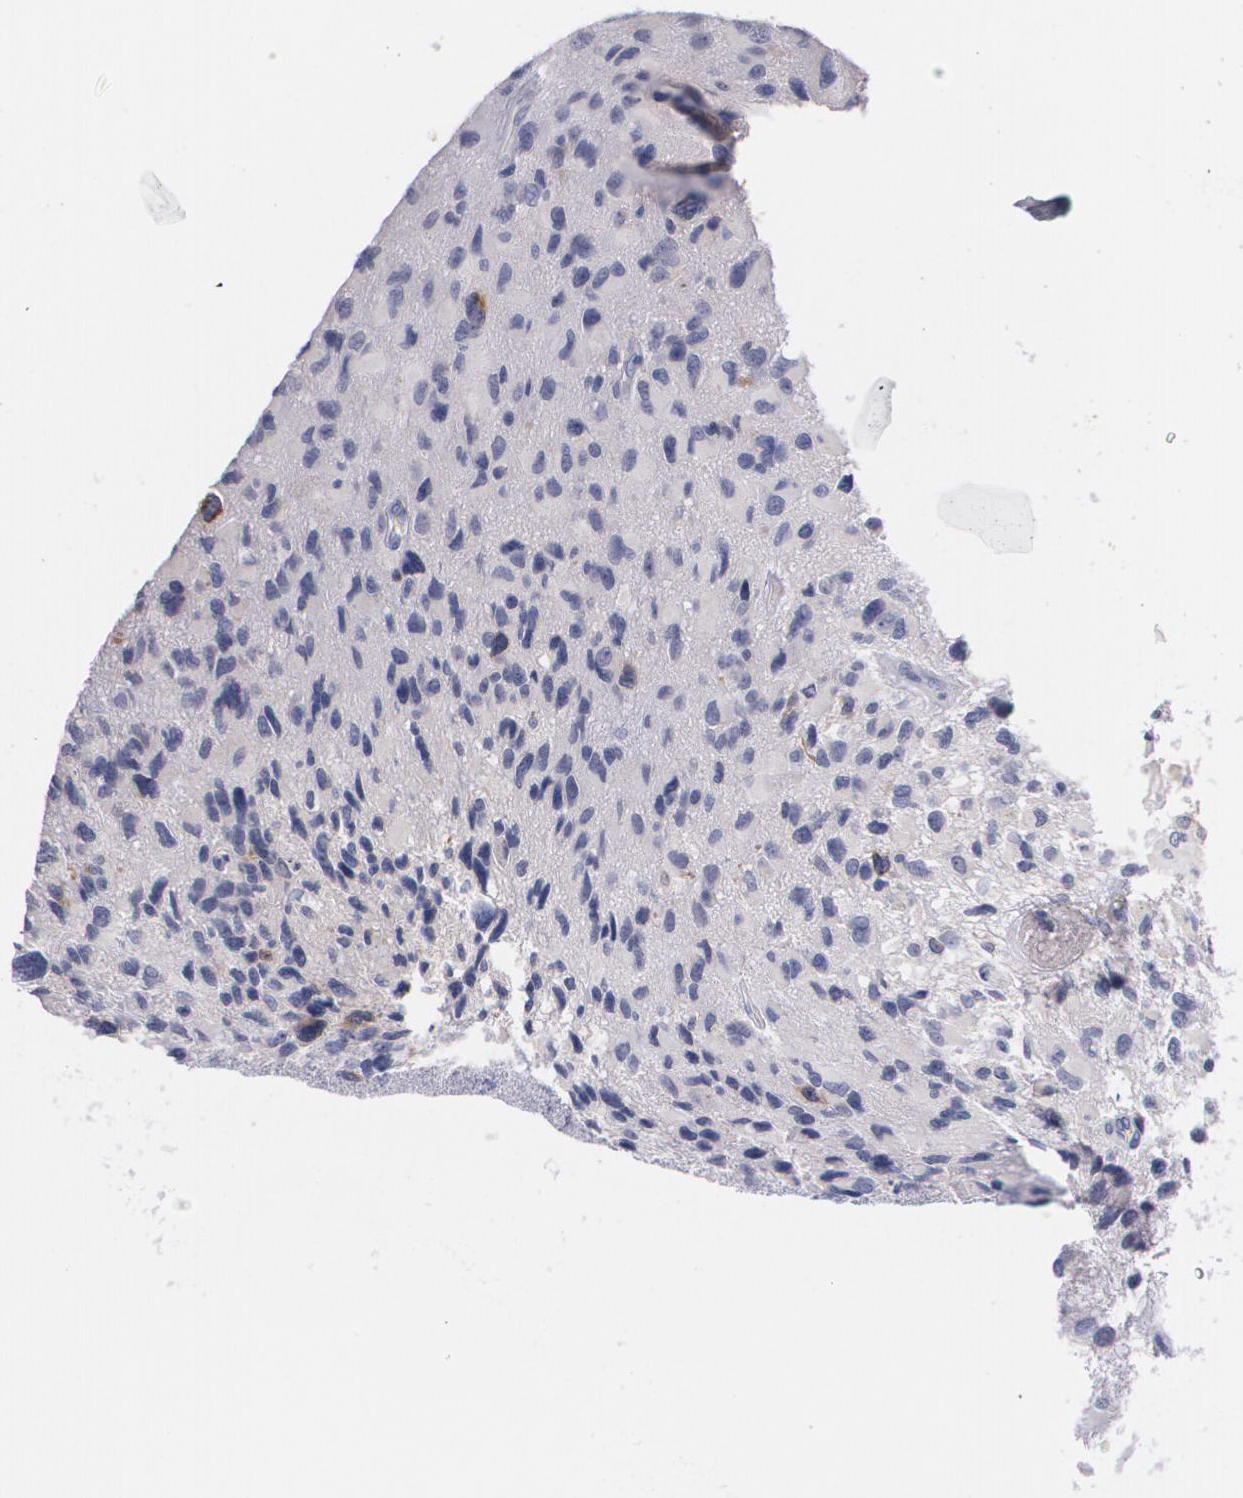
{"staining": {"intensity": "moderate", "quantity": "<25%", "location": "cytoplasmic/membranous"}, "tissue": "glioma", "cell_type": "Tumor cells", "image_type": "cancer", "snomed": [{"axis": "morphology", "description": "Glioma, malignant, High grade"}, {"axis": "topography", "description": "Brain"}], "caption": "Human malignant glioma (high-grade) stained for a protein (brown) displays moderate cytoplasmic/membranous positive staining in approximately <25% of tumor cells.", "gene": "HMMR", "patient": {"sex": "male", "age": 69}}